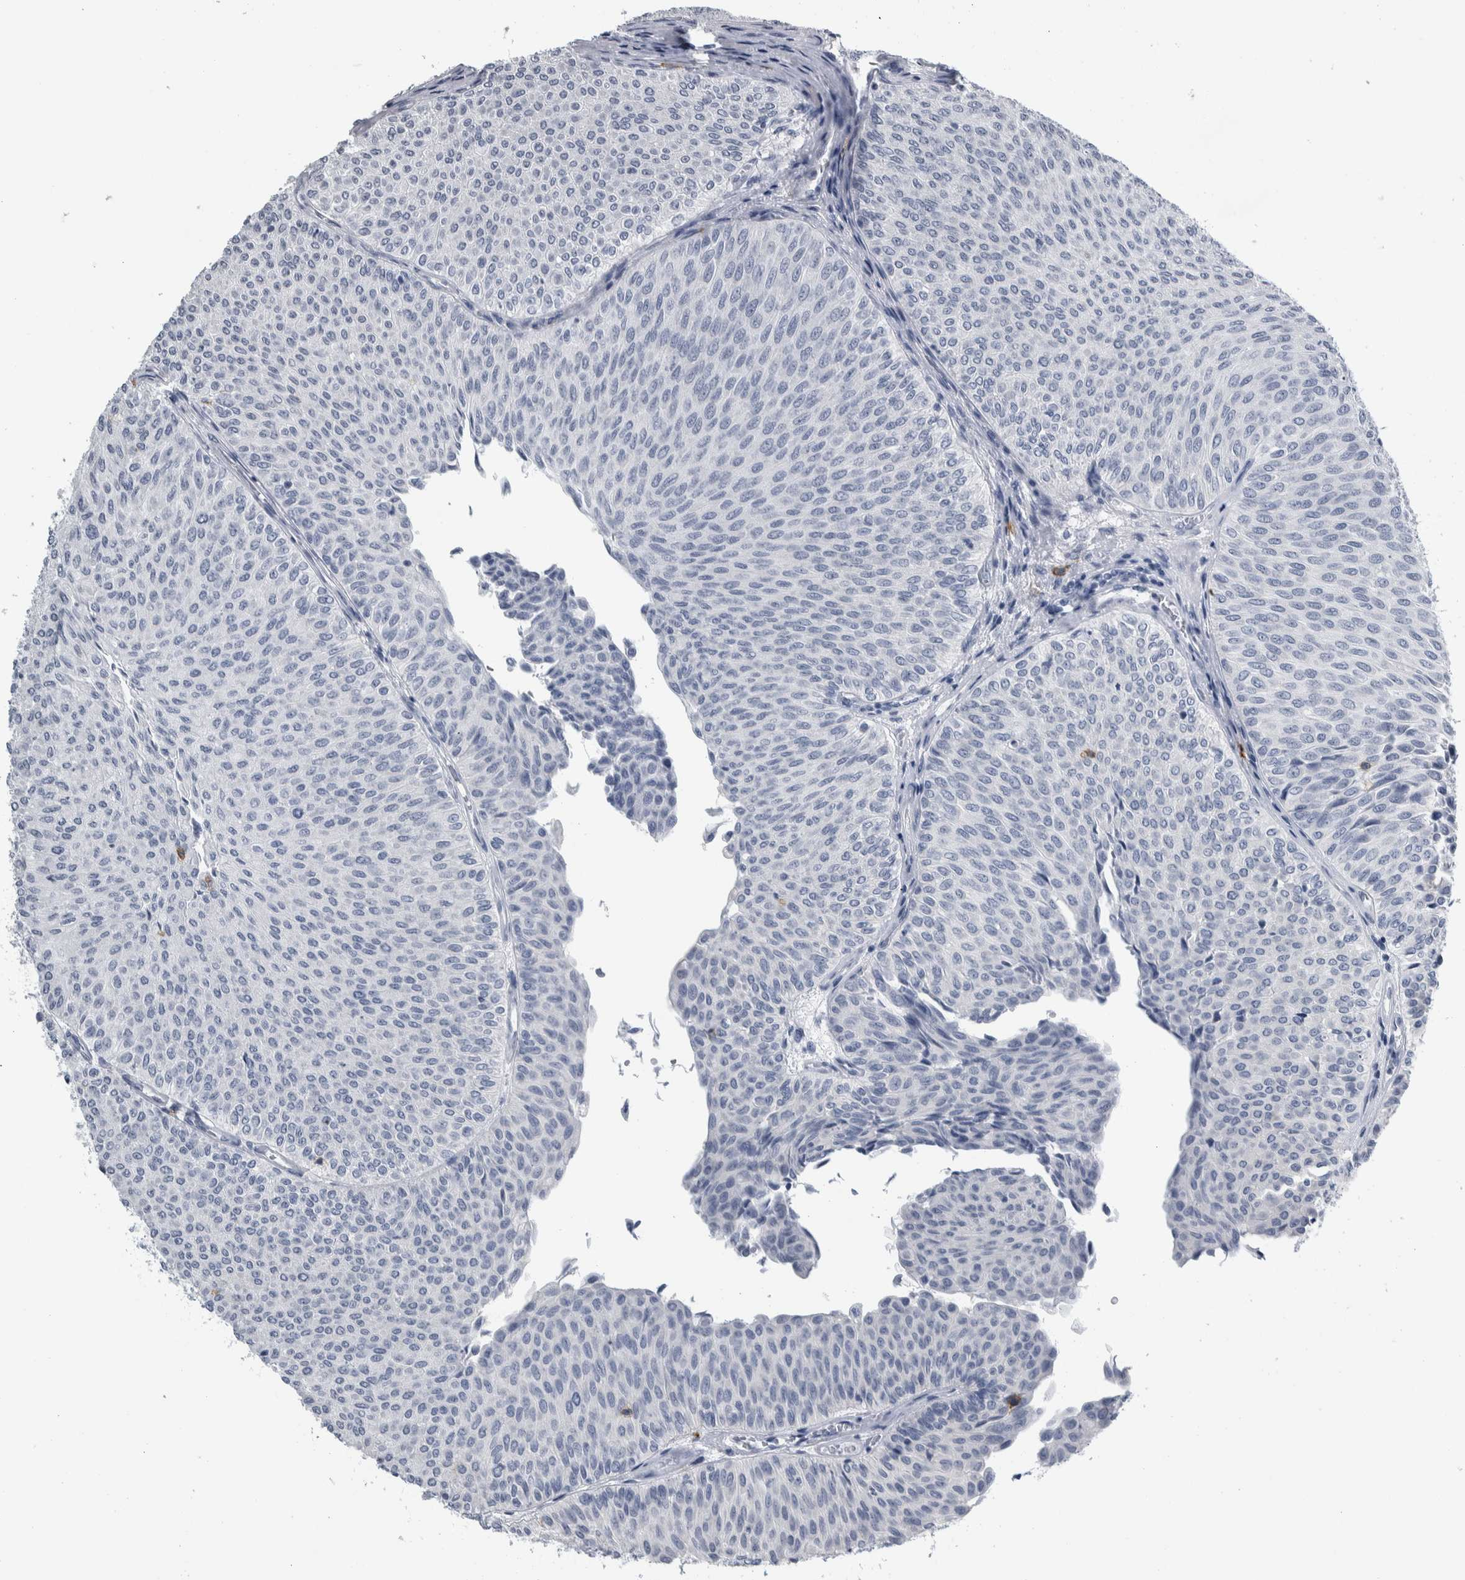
{"staining": {"intensity": "negative", "quantity": "none", "location": "none"}, "tissue": "urothelial cancer", "cell_type": "Tumor cells", "image_type": "cancer", "snomed": [{"axis": "morphology", "description": "Urothelial carcinoma, Low grade"}, {"axis": "topography", "description": "Urinary bladder"}], "caption": "Tumor cells are negative for brown protein staining in urothelial cancer.", "gene": "CDH17", "patient": {"sex": "male", "age": 78}}